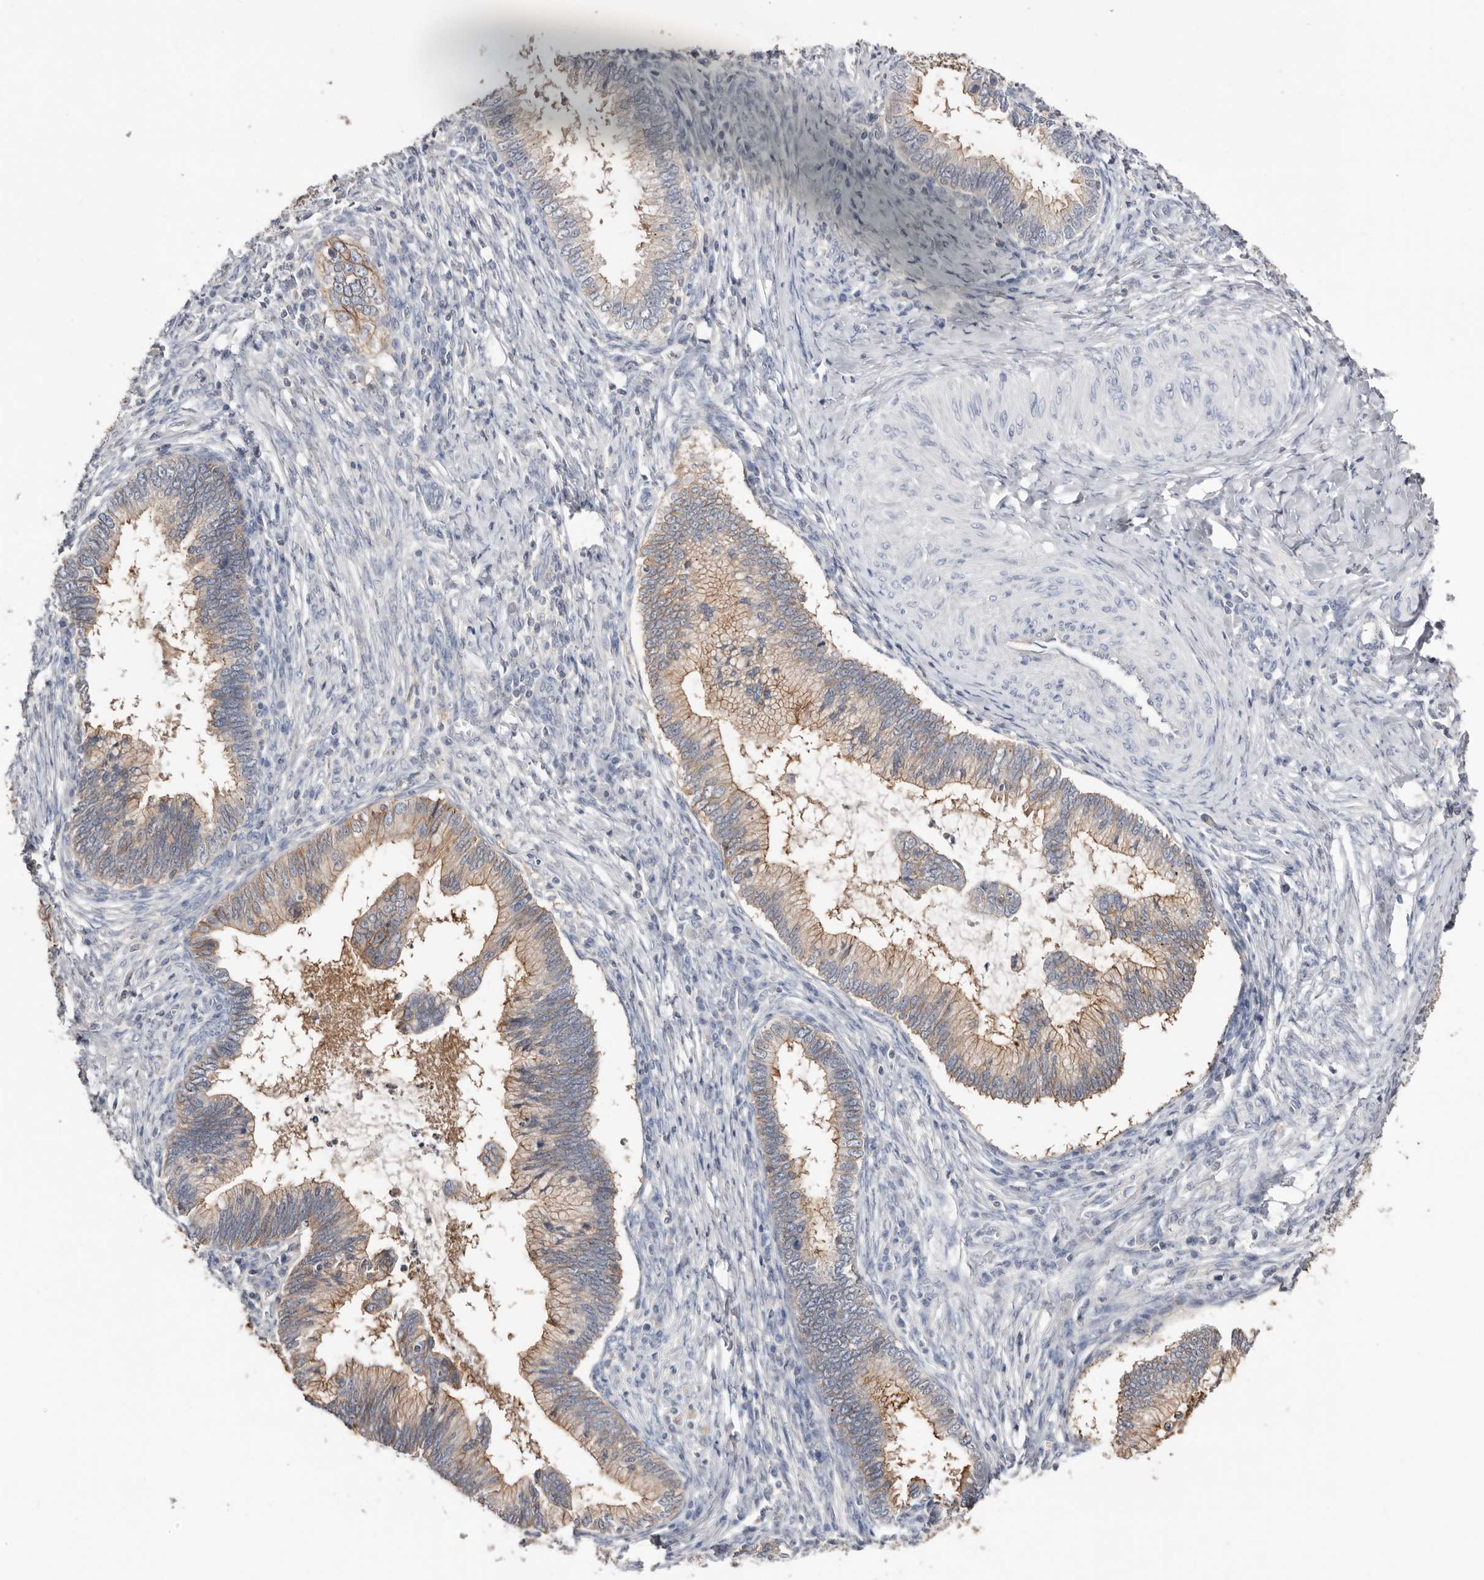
{"staining": {"intensity": "weak", "quantity": "25%-75%", "location": "cytoplasmic/membranous"}, "tissue": "cervical cancer", "cell_type": "Tumor cells", "image_type": "cancer", "snomed": [{"axis": "morphology", "description": "Adenocarcinoma, NOS"}, {"axis": "topography", "description": "Cervix"}], "caption": "DAB (3,3'-diaminobenzidine) immunohistochemical staining of adenocarcinoma (cervical) demonstrates weak cytoplasmic/membranous protein expression in about 25%-75% of tumor cells. (DAB (3,3'-diaminobenzidine) IHC with brightfield microscopy, high magnification).", "gene": "S100A14", "patient": {"sex": "female", "age": 36}}